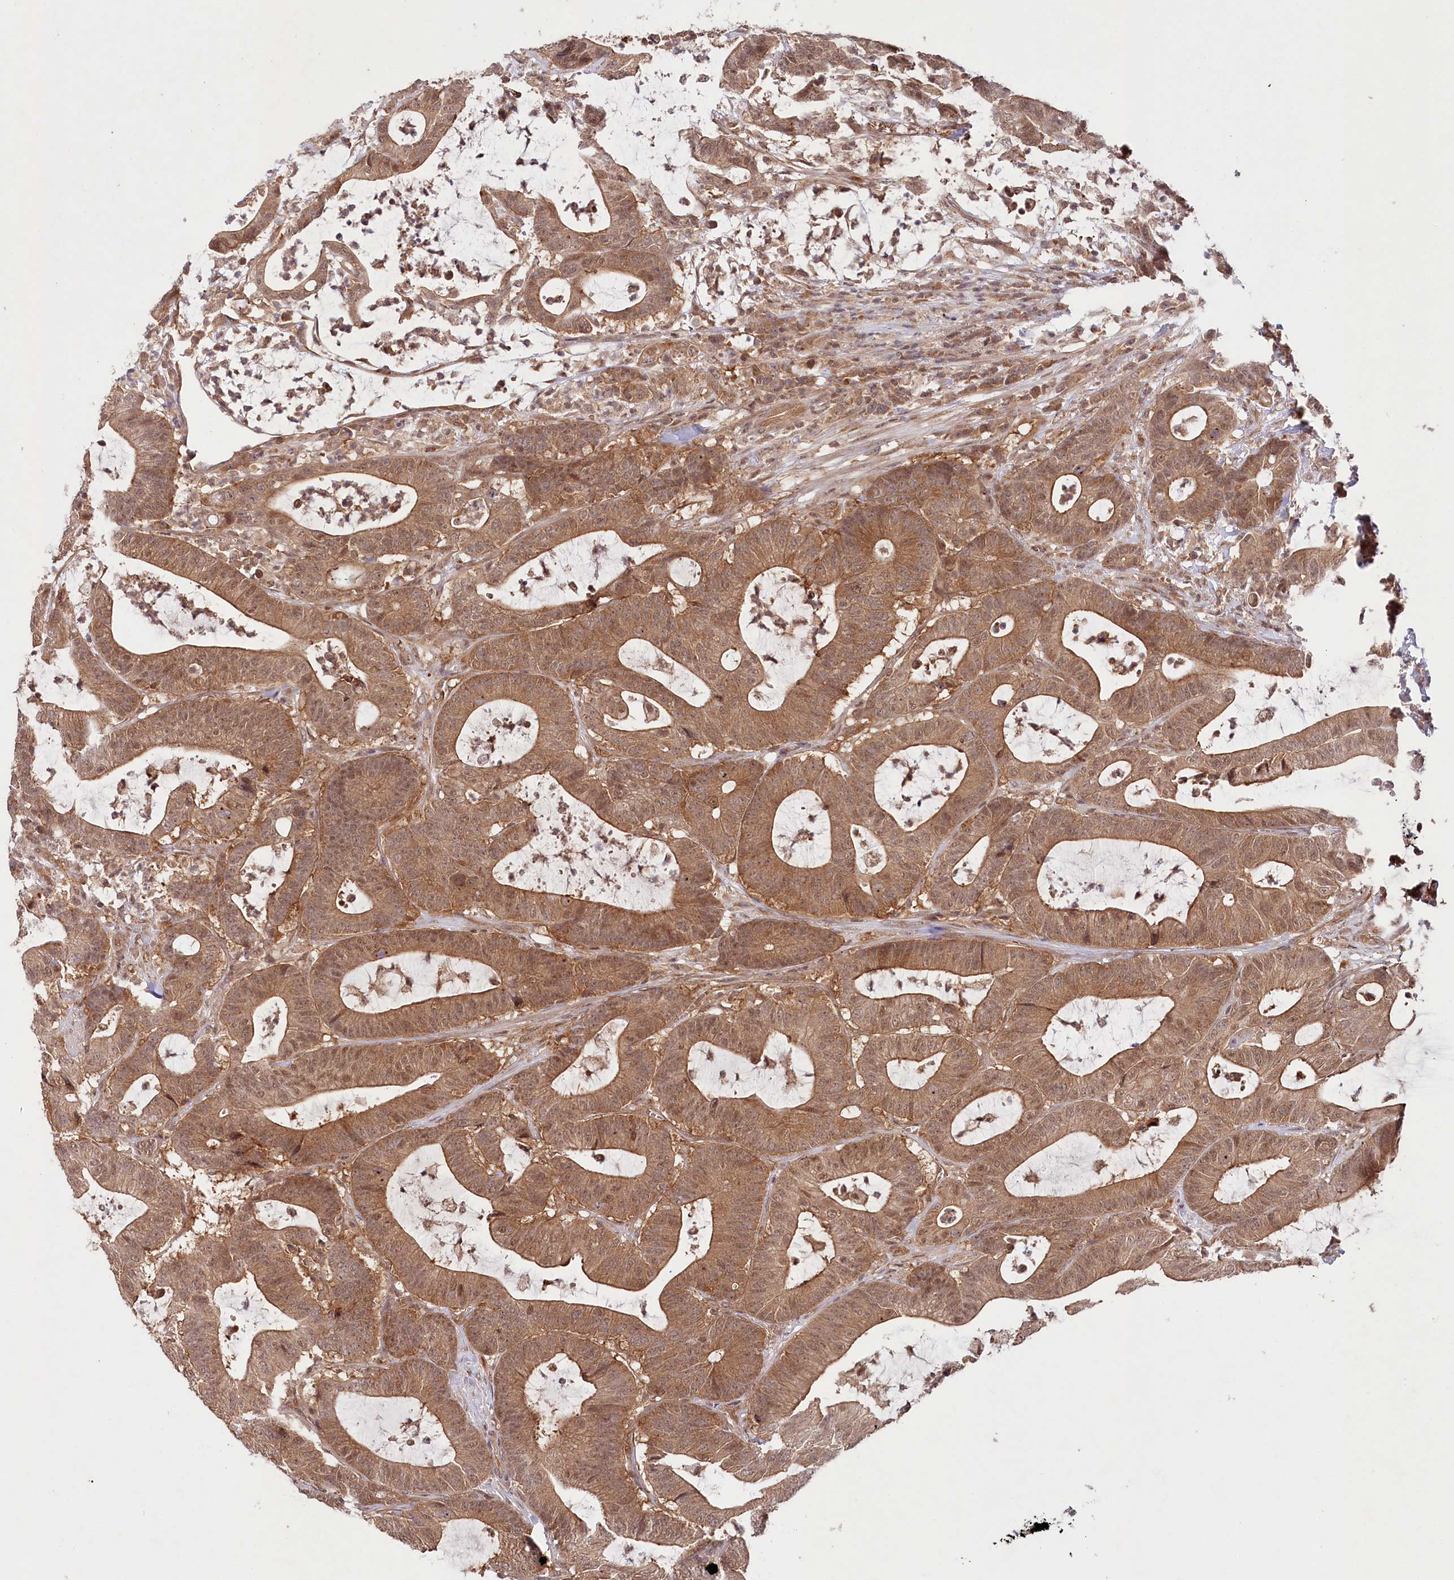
{"staining": {"intensity": "moderate", "quantity": ">75%", "location": "cytoplasmic/membranous,nuclear"}, "tissue": "colorectal cancer", "cell_type": "Tumor cells", "image_type": "cancer", "snomed": [{"axis": "morphology", "description": "Adenocarcinoma, NOS"}, {"axis": "topography", "description": "Colon"}], "caption": "A photomicrograph of human adenocarcinoma (colorectal) stained for a protein shows moderate cytoplasmic/membranous and nuclear brown staining in tumor cells. (DAB IHC, brown staining for protein, blue staining for nuclei).", "gene": "CCDC65", "patient": {"sex": "female", "age": 84}}